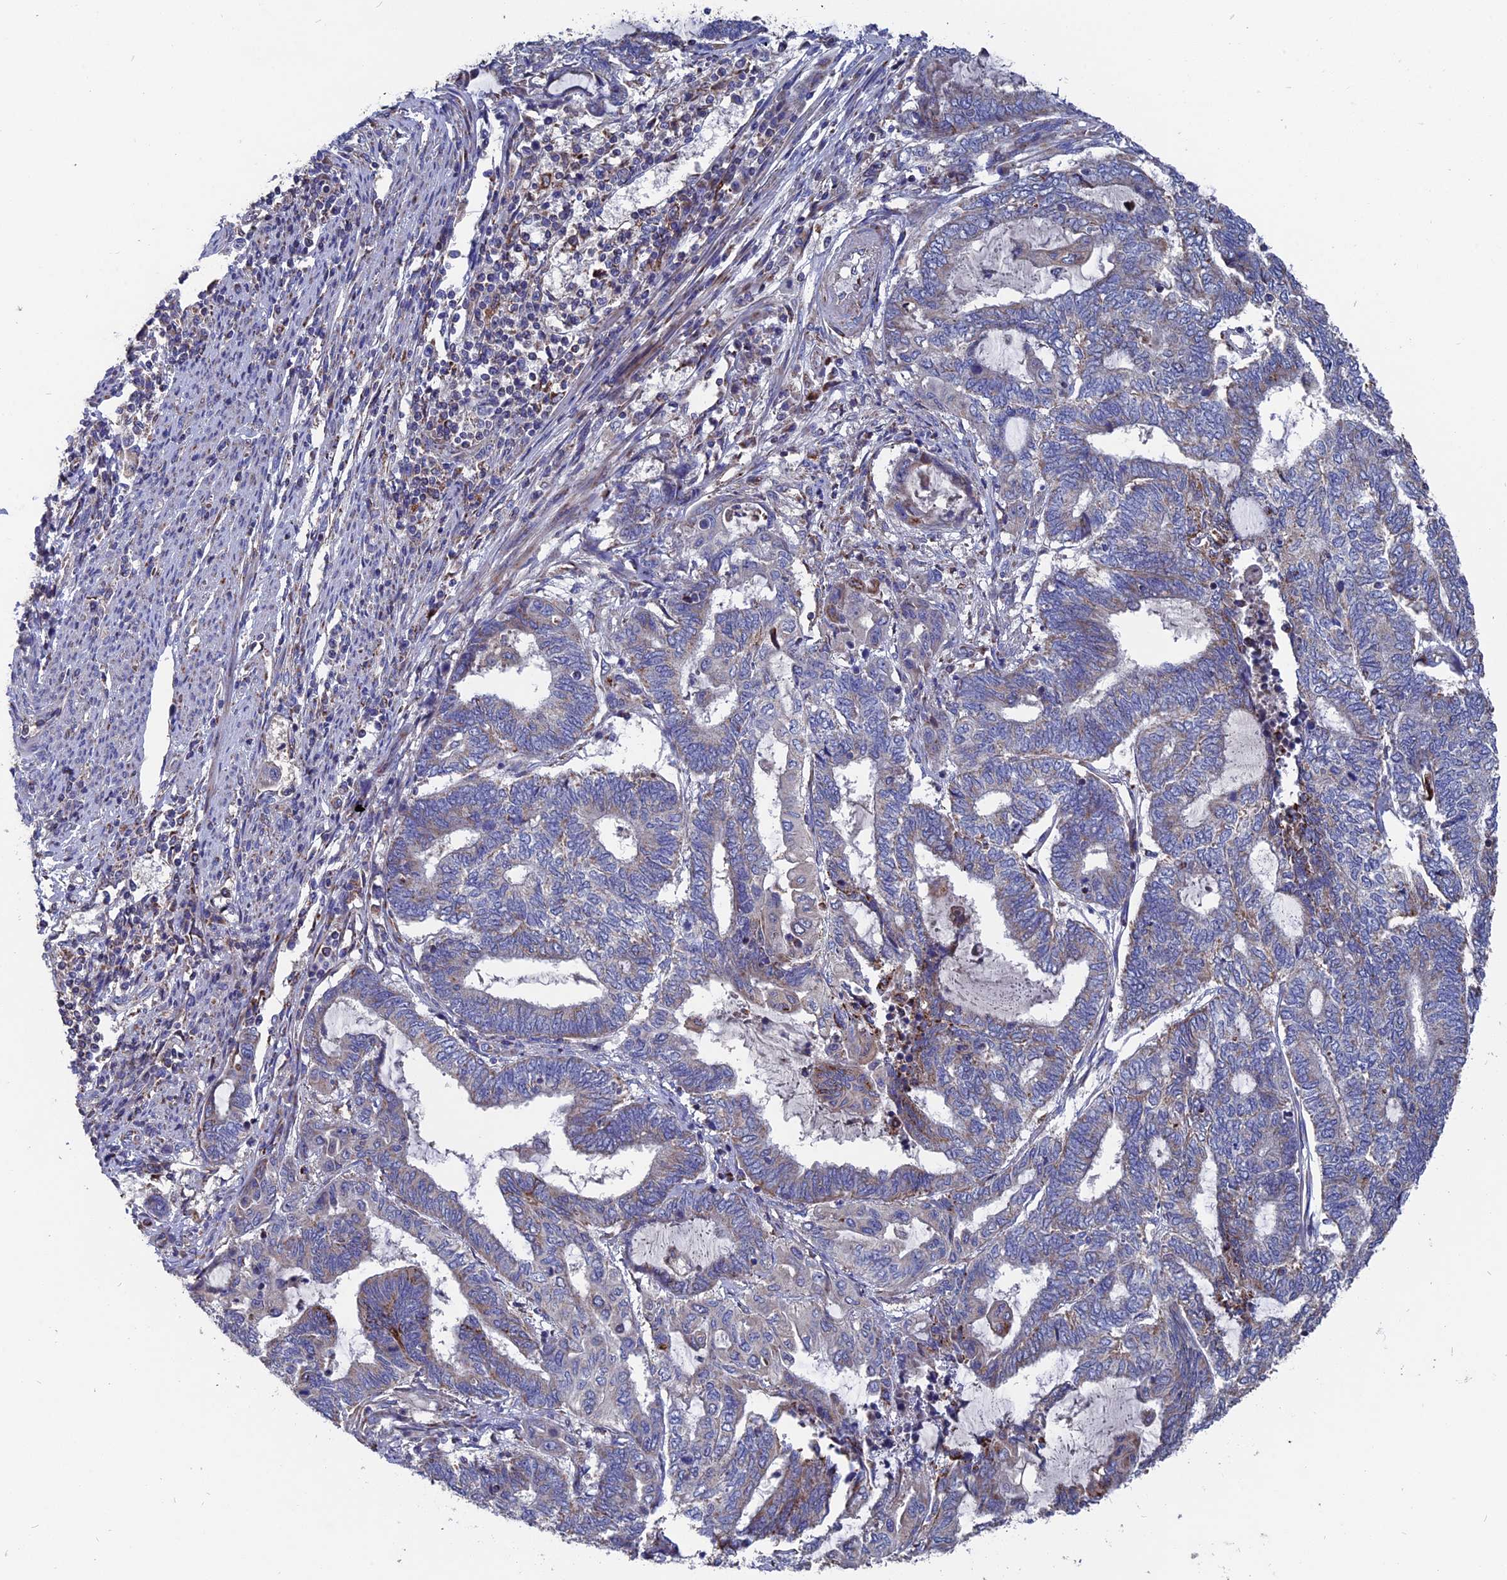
{"staining": {"intensity": "weak", "quantity": "25%-75%", "location": "cytoplasmic/membranous"}, "tissue": "endometrial cancer", "cell_type": "Tumor cells", "image_type": "cancer", "snomed": [{"axis": "morphology", "description": "Adenocarcinoma, NOS"}, {"axis": "topography", "description": "Uterus"}, {"axis": "topography", "description": "Endometrium"}], "caption": "Tumor cells reveal low levels of weak cytoplasmic/membranous expression in approximately 25%-75% of cells in human endometrial cancer.", "gene": "TGFA", "patient": {"sex": "female", "age": 70}}